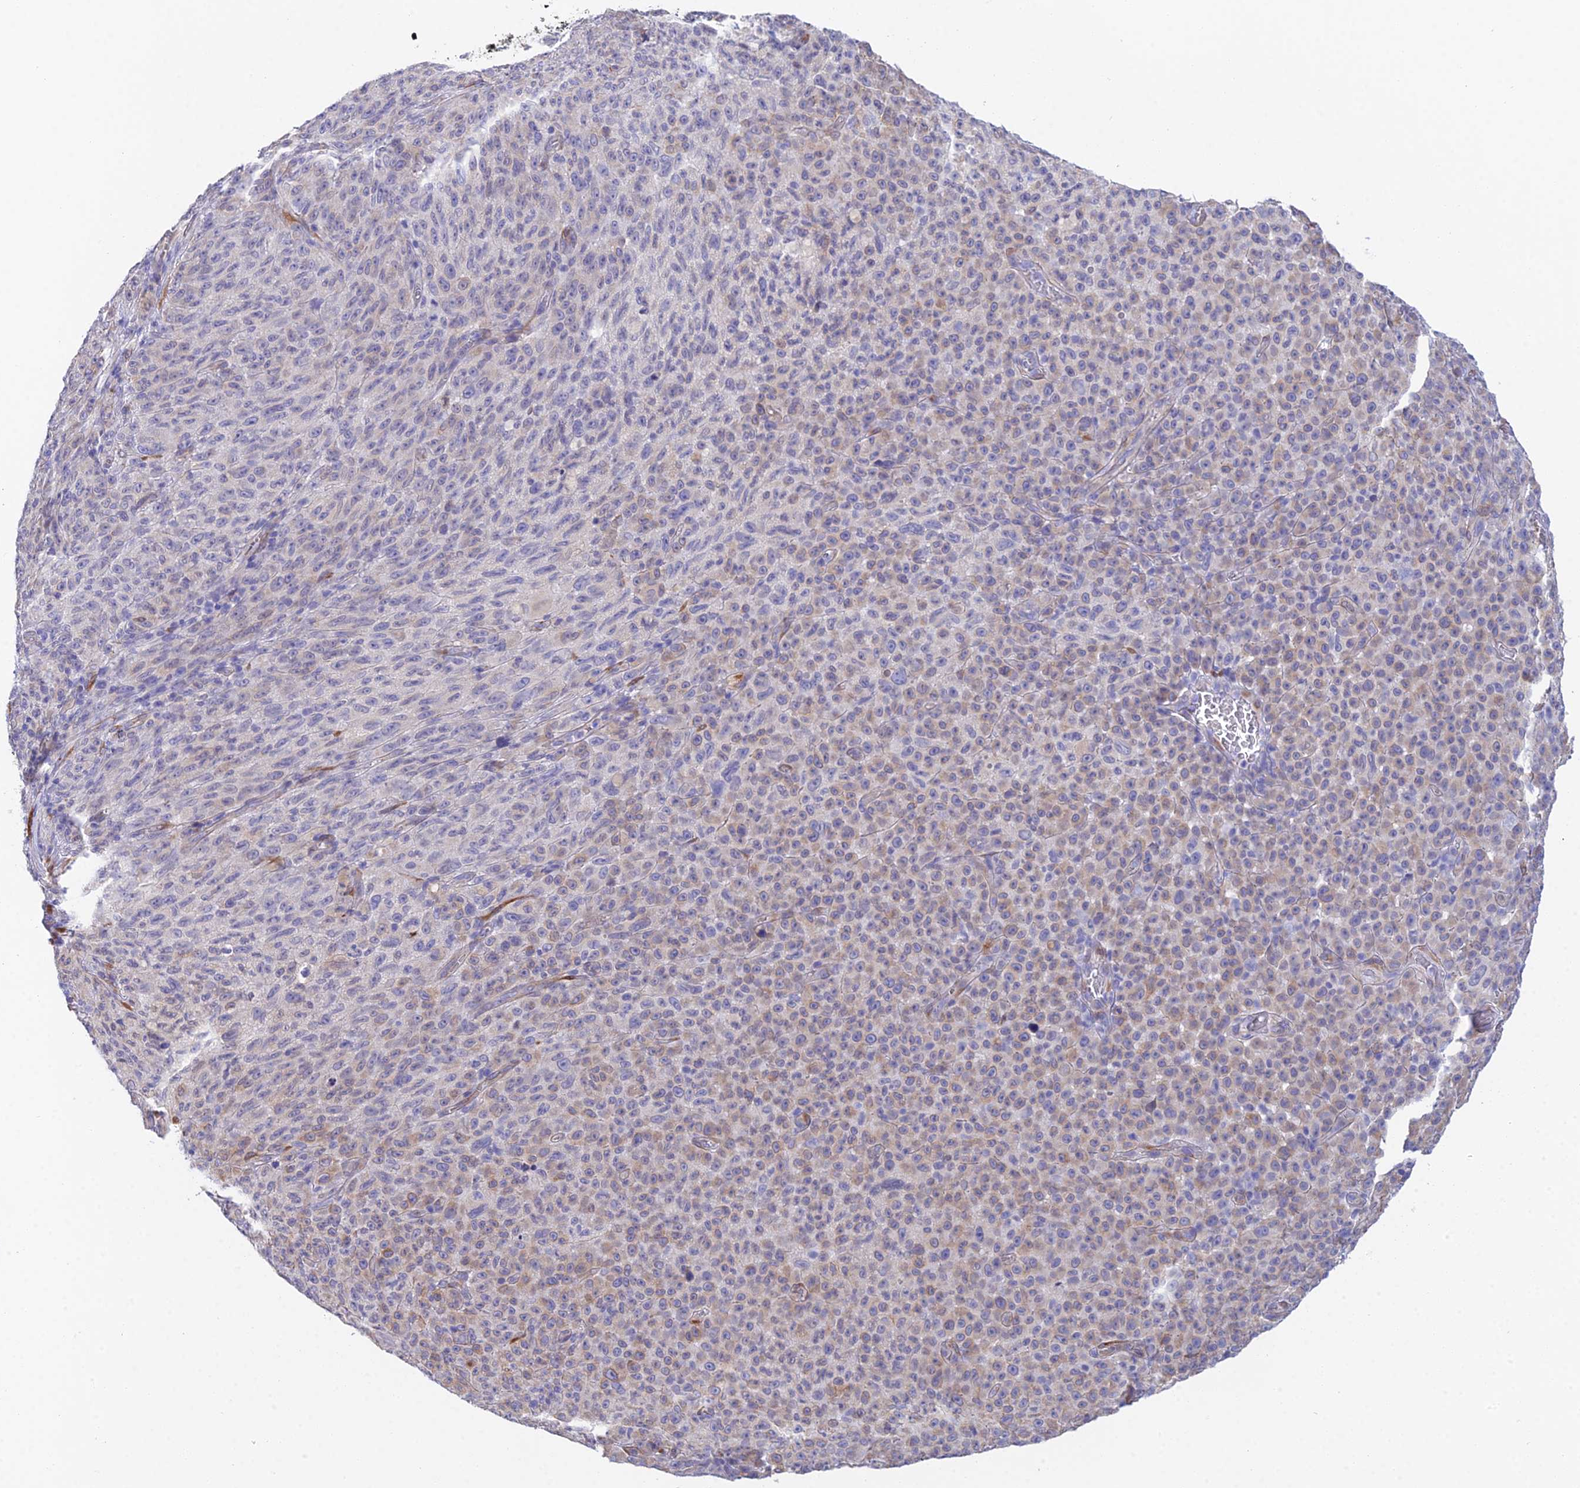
{"staining": {"intensity": "weak", "quantity": "<25%", "location": "cytoplasmic/membranous"}, "tissue": "melanoma", "cell_type": "Tumor cells", "image_type": "cancer", "snomed": [{"axis": "morphology", "description": "Malignant melanoma, NOS"}, {"axis": "topography", "description": "Skin"}], "caption": "Micrograph shows no significant protein expression in tumor cells of malignant melanoma.", "gene": "MXRA7", "patient": {"sex": "female", "age": 82}}